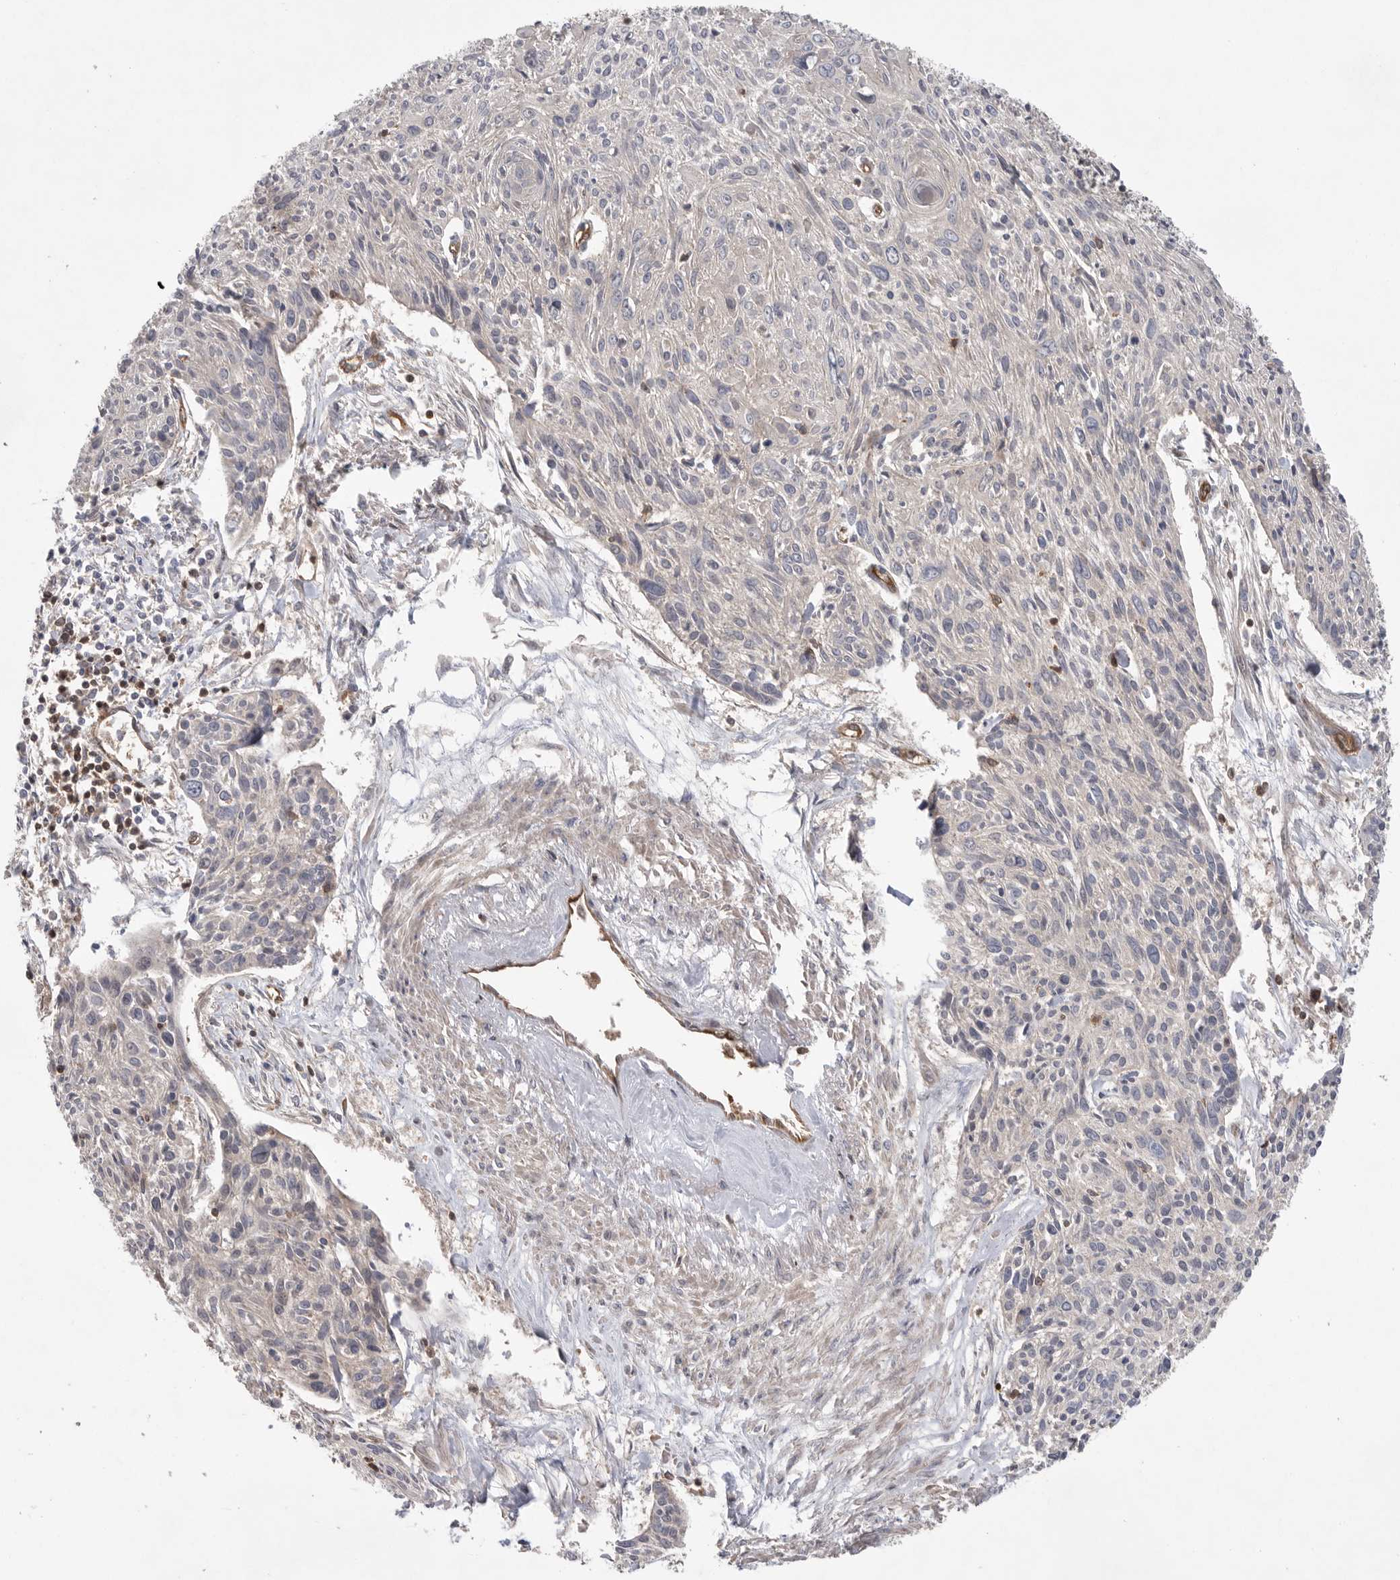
{"staining": {"intensity": "negative", "quantity": "none", "location": "none"}, "tissue": "cervical cancer", "cell_type": "Tumor cells", "image_type": "cancer", "snomed": [{"axis": "morphology", "description": "Squamous cell carcinoma, NOS"}, {"axis": "topography", "description": "Cervix"}], "caption": "IHC histopathology image of neoplastic tissue: human squamous cell carcinoma (cervical) stained with DAB (3,3'-diaminobenzidine) shows no significant protein staining in tumor cells.", "gene": "PRKCH", "patient": {"sex": "female", "age": 51}}